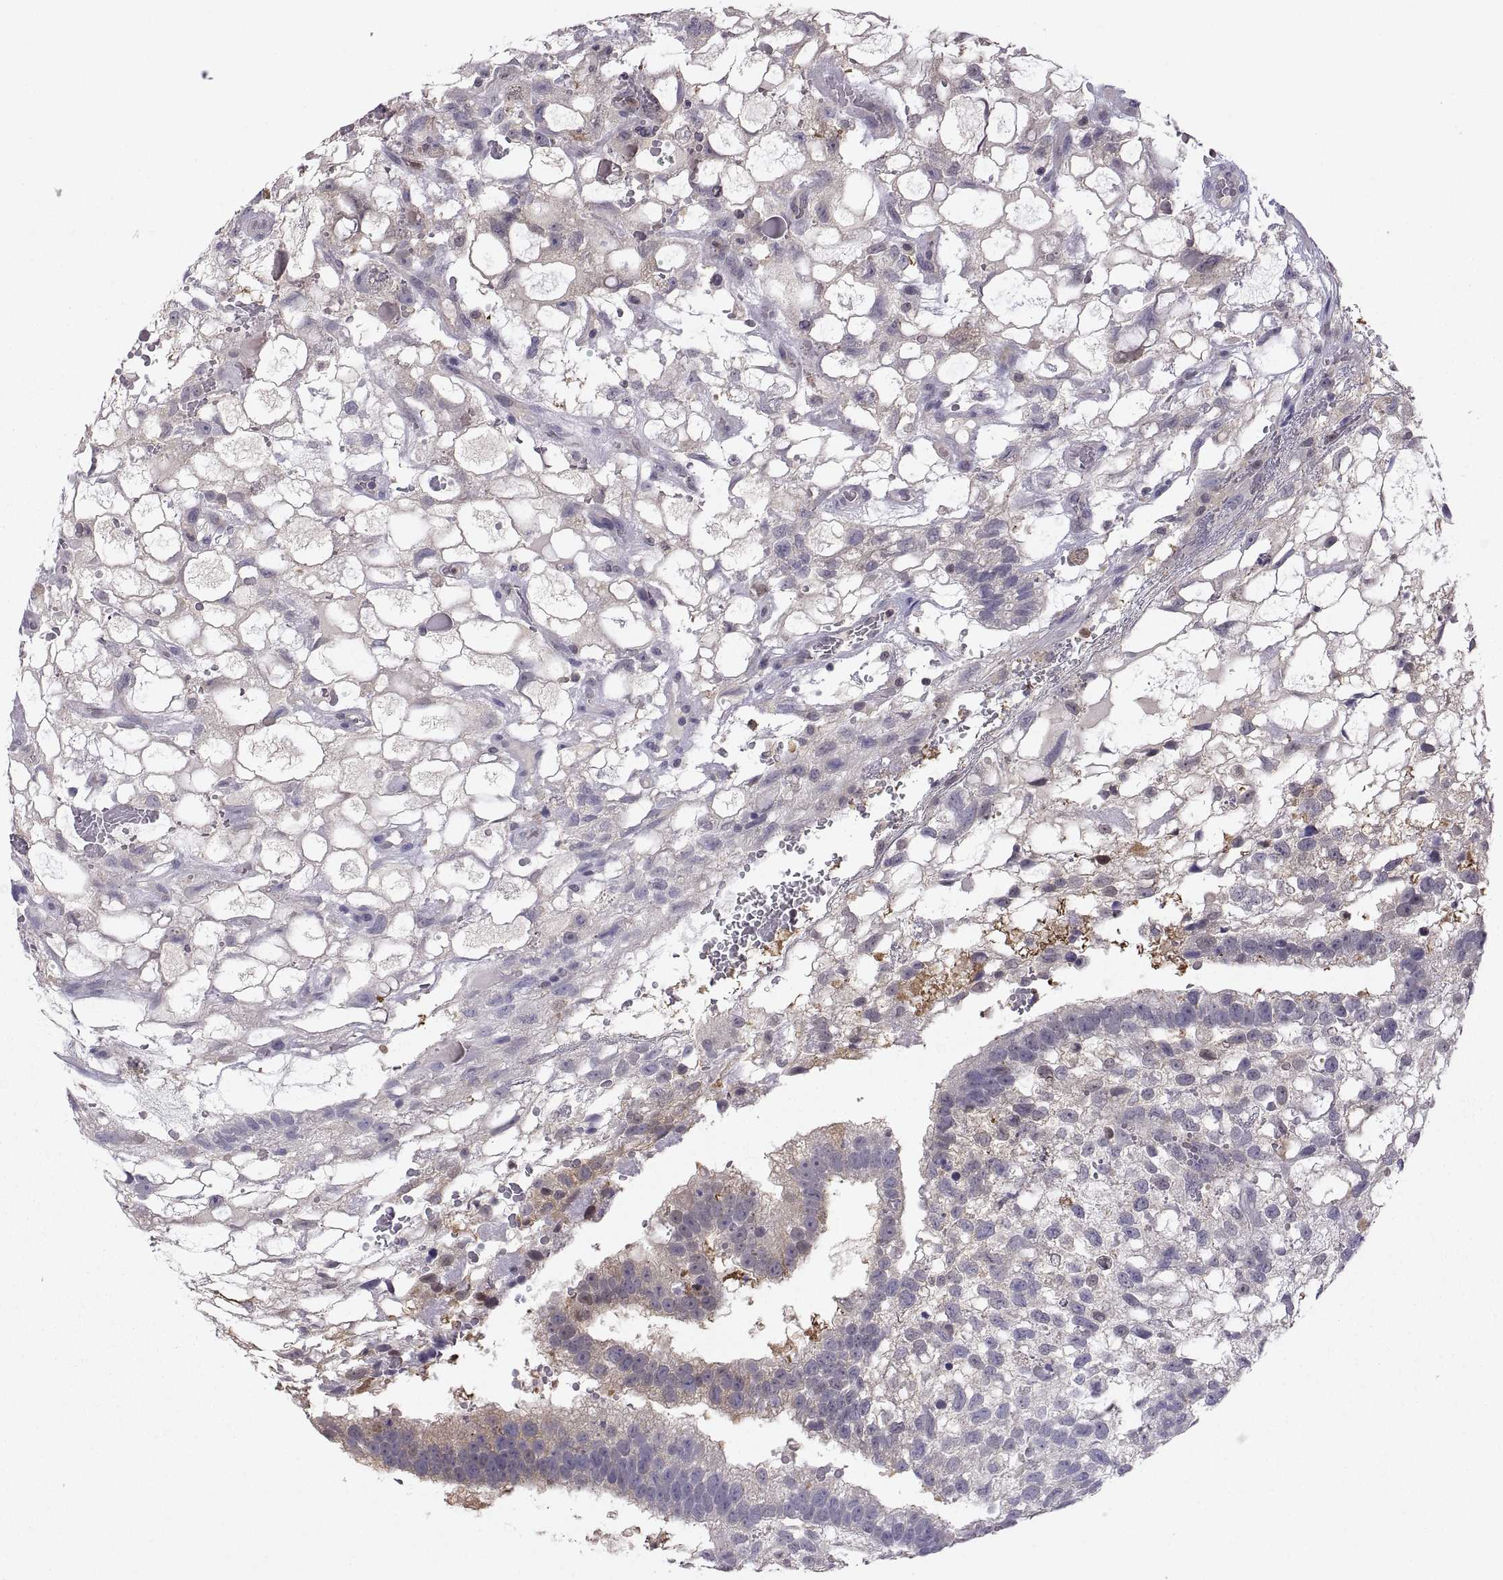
{"staining": {"intensity": "negative", "quantity": "none", "location": "none"}, "tissue": "testis cancer", "cell_type": "Tumor cells", "image_type": "cancer", "snomed": [{"axis": "morphology", "description": "Normal tissue, NOS"}, {"axis": "morphology", "description": "Carcinoma, Embryonal, NOS"}, {"axis": "topography", "description": "Testis"}, {"axis": "topography", "description": "Epididymis"}], "caption": "Immunohistochemistry micrograph of testis embryonal carcinoma stained for a protein (brown), which demonstrates no staining in tumor cells.", "gene": "FGF9", "patient": {"sex": "male", "age": 32}}